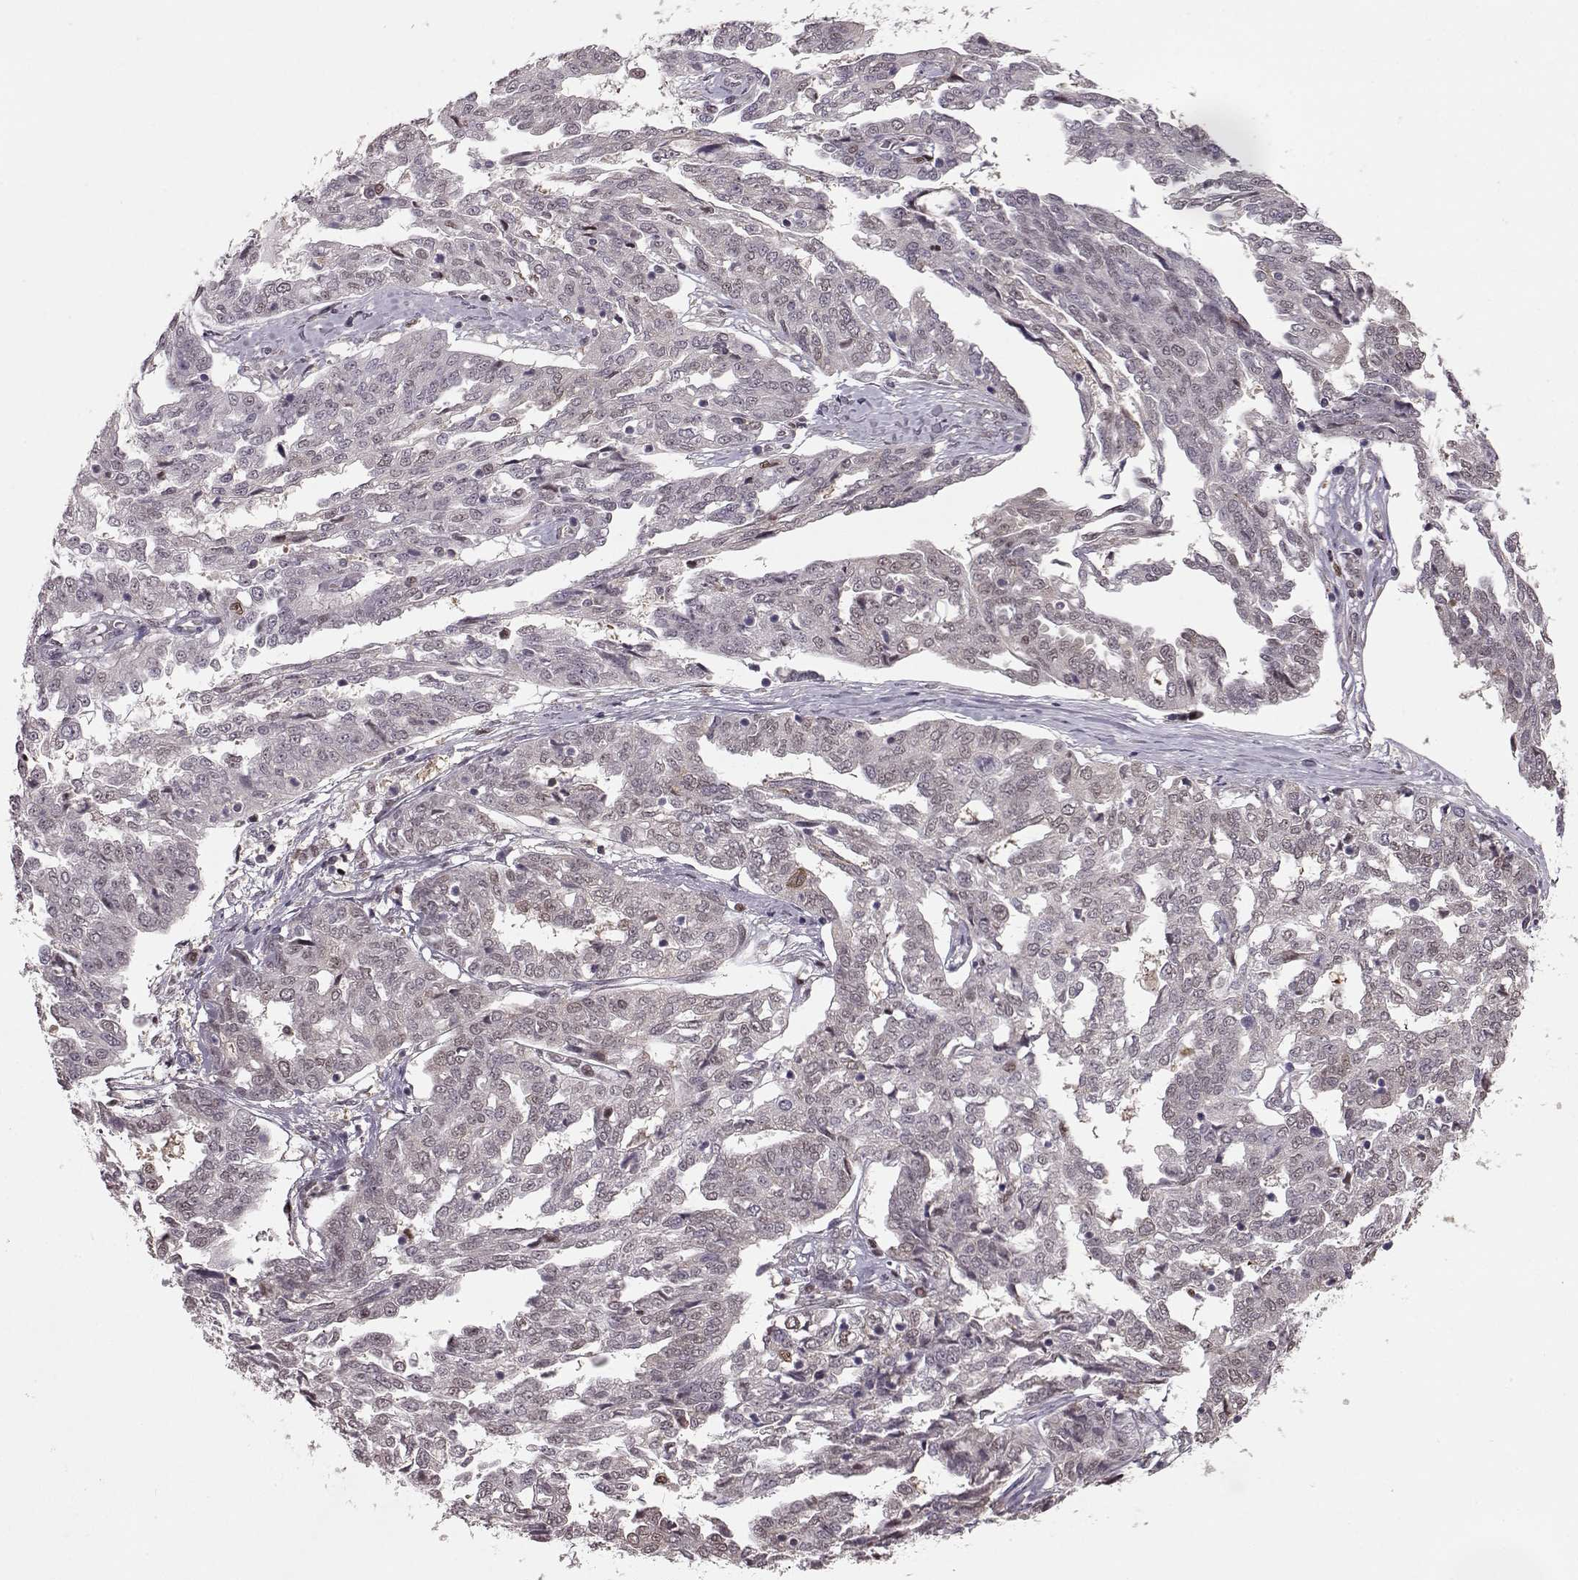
{"staining": {"intensity": "weak", "quantity": "<25%", "location": "nuclear"}, "tissue": "ovarian cancer", "cell_type": "Tumor cells", "image_type": "cancer", "snomed": [{"axis": "morphology", "description": "Cystadenocarcinoma, serous, NOS"}, {"axis": "topography", "description": "Ovary"}], "caption": "Image shows no significant protein staining in tumor cells of ovarian cancer (serous cystadenocarcinoma).", "gene": "KLF6", "patient": {"sex": "female", "age": 67}}